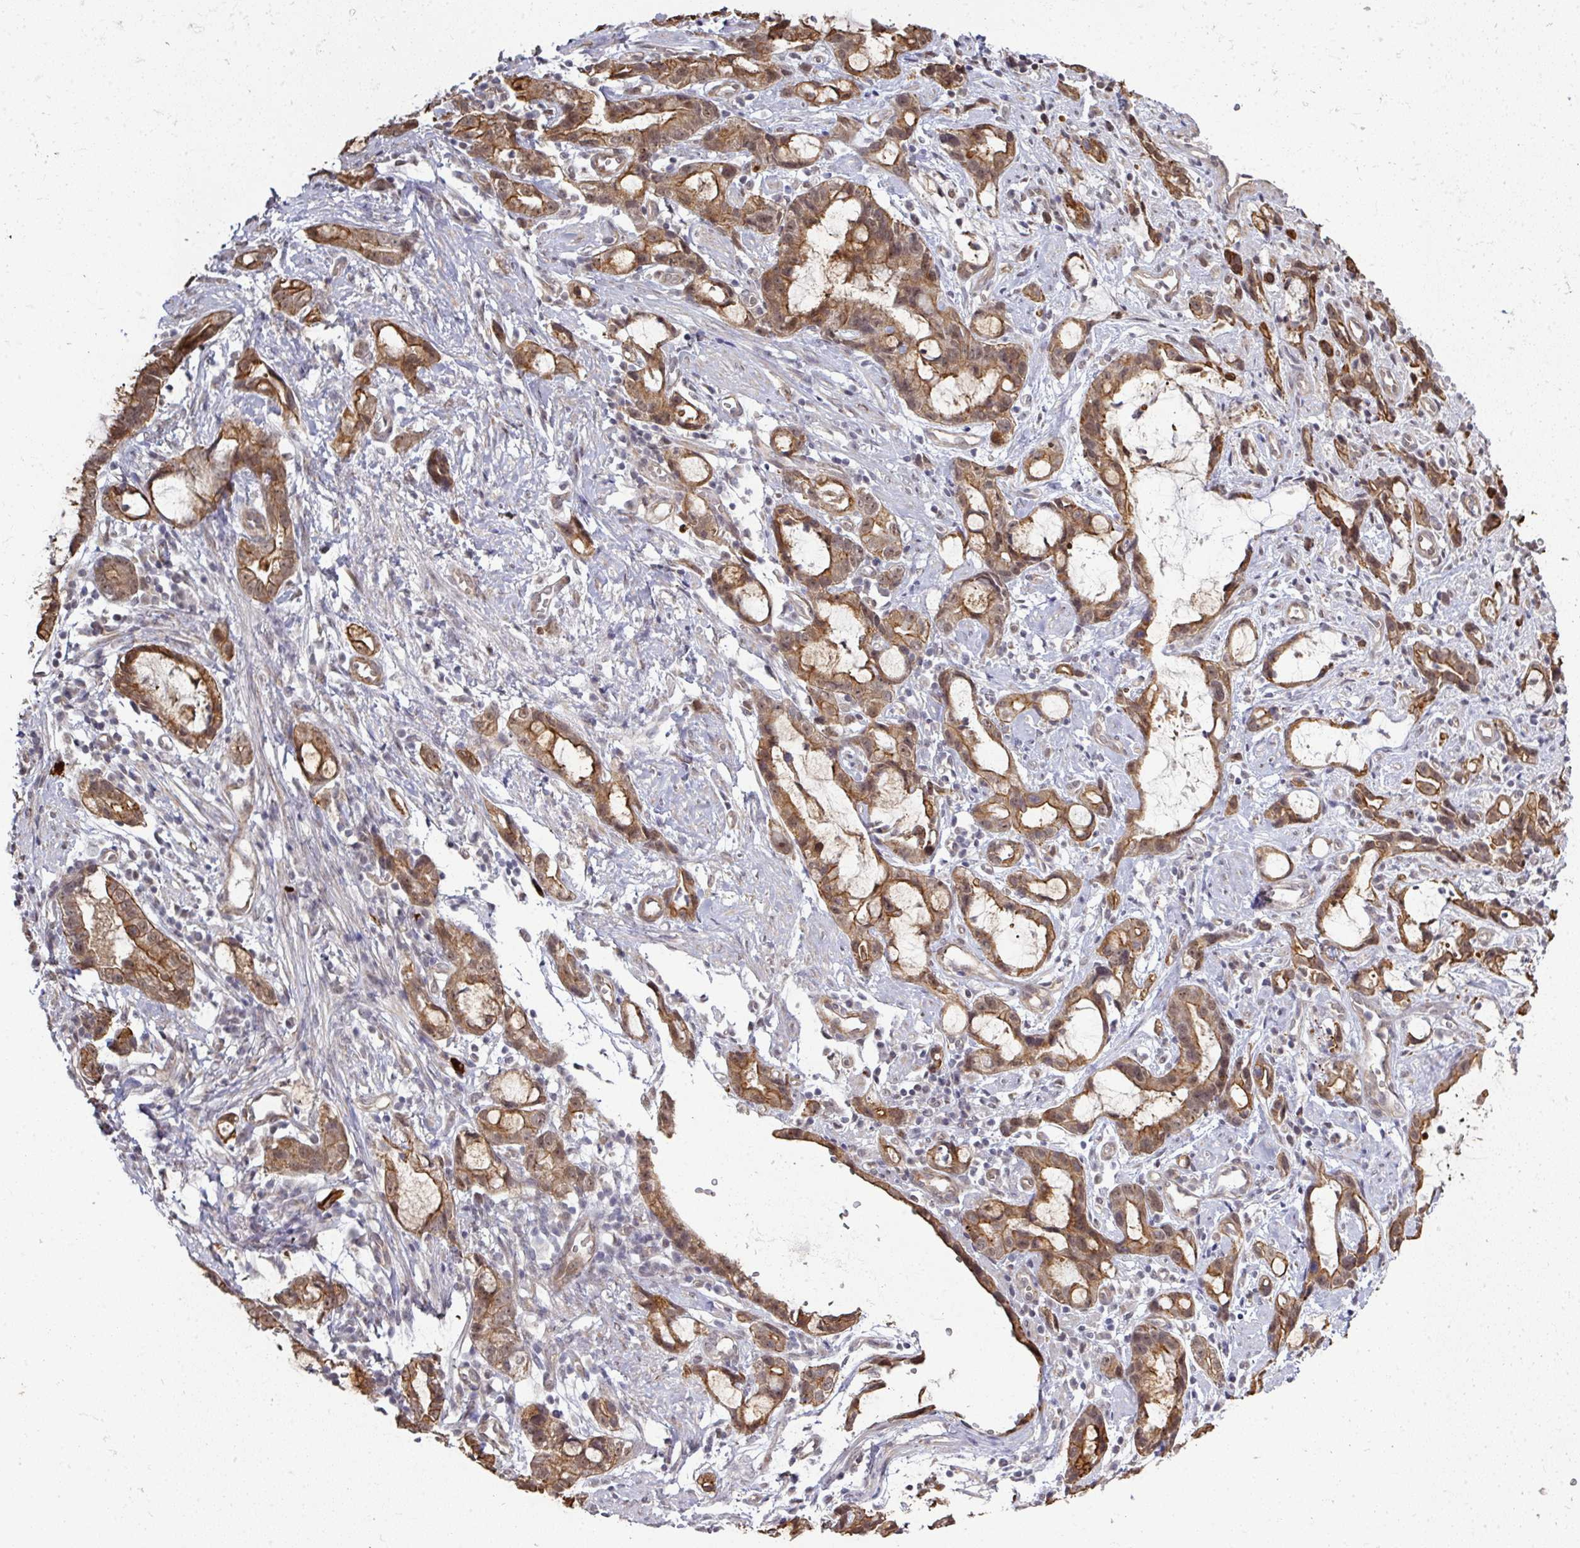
{"staining": {"intensity": "moderate", "quantity": ">75%", "location": "cytoplasmic/membranous,nuclear"}, "tissue": "stomach cancer", "cell_type": "Tumor cells", "image_type": "cancer", "snomed": [{"axis": "morphology", "description": "Adenocarcinoma, NOS"}, {"axis": "topography", "description": "Stomach"}], "caption": "Immunohistochemical staining of human adenocarcinoma (stomach) reveals medium levels of moderate cytoplasmic/membranous and nuclear protein staining in approximately >75% of tumor cells.", "gene": "GTF2H3", "patient": {"sex": "male", "age": 55}}